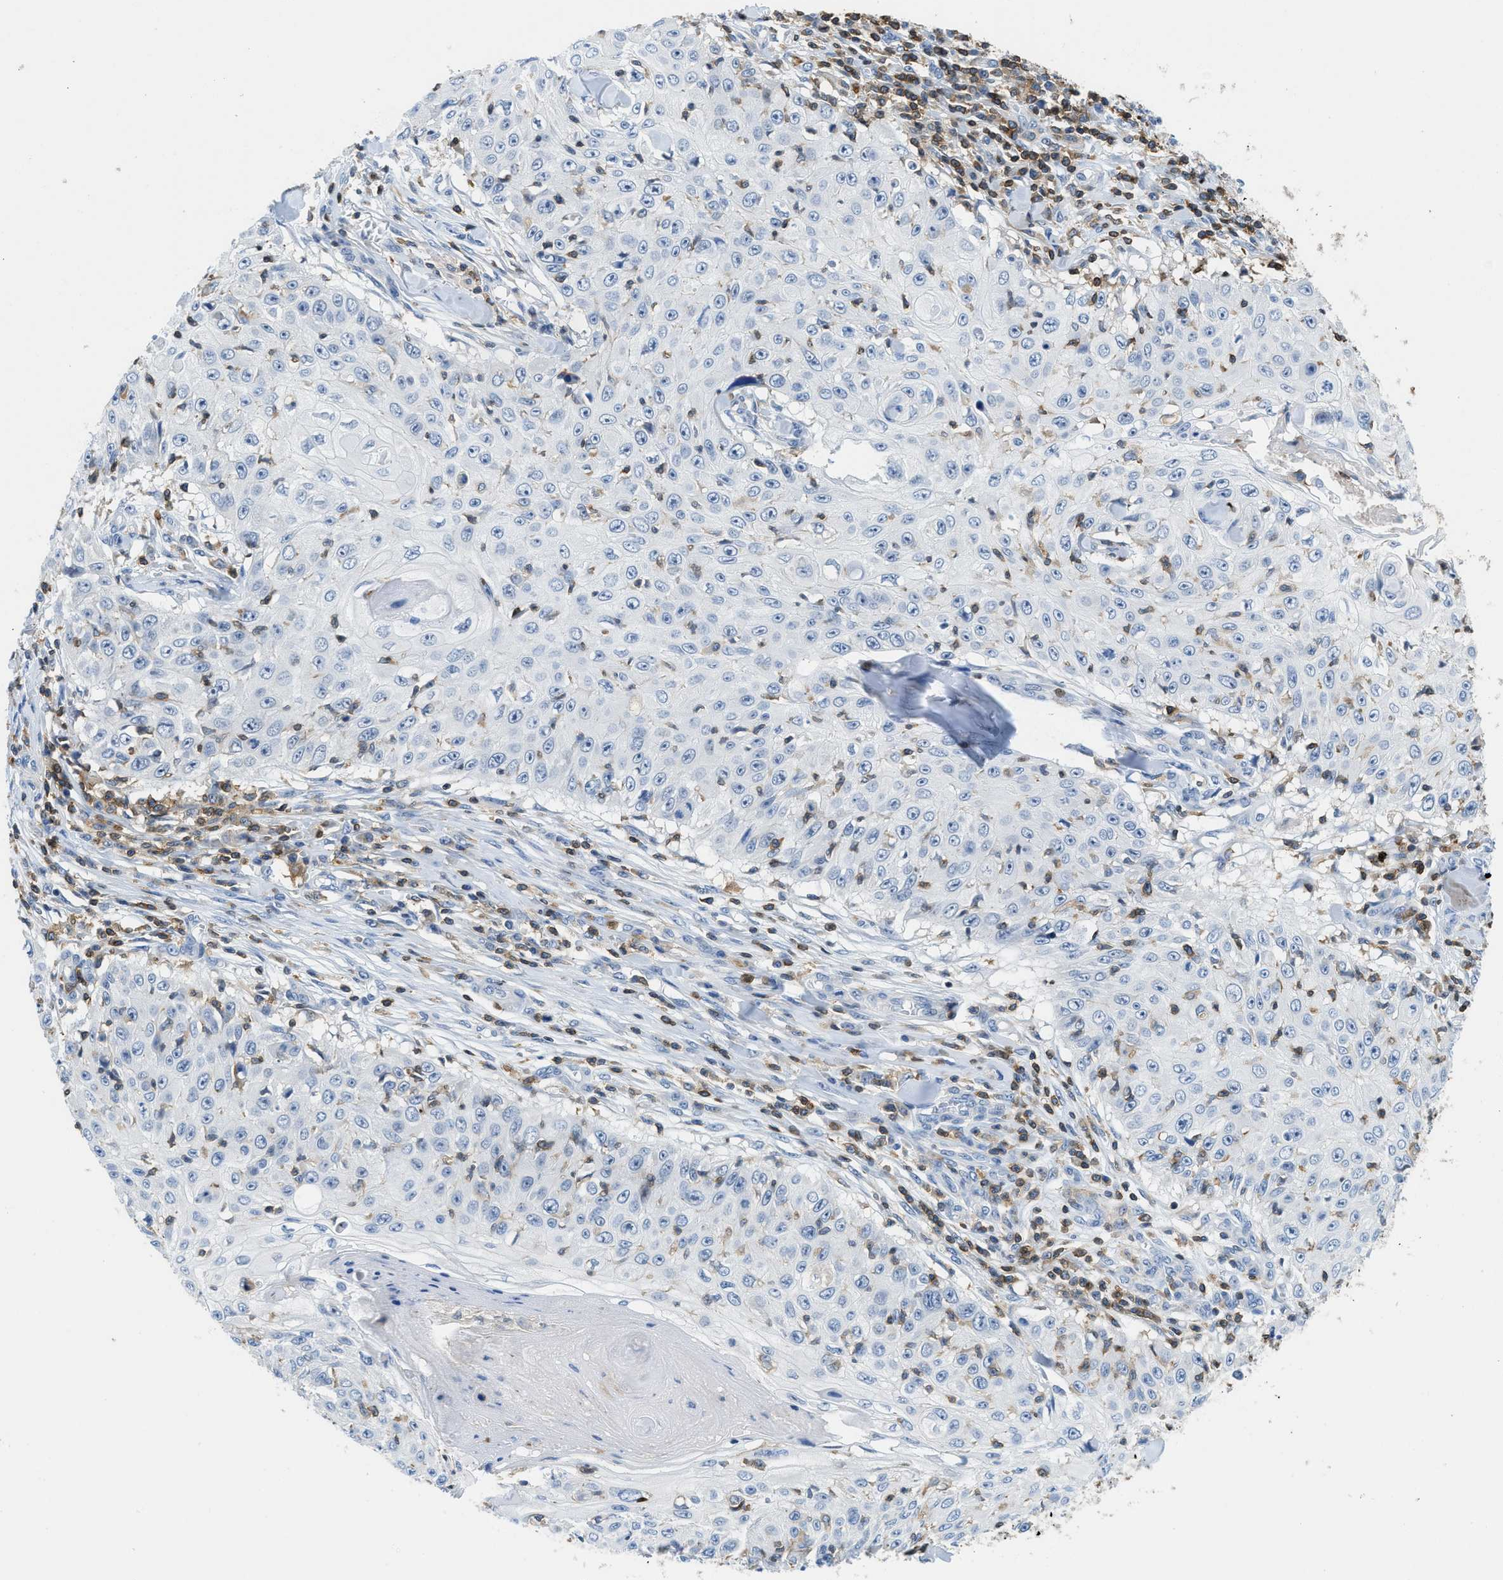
{"staining": {"intensity": "negative", "quantity": "none", "location": "none"}, "tissue": "skin cancer", "cell_type": "Tumor cells", "image_type": "cancer", "snomed": [{"axis": "morphology", "description": "Squamous cell carcinoma, NOS"}, {"axis": "topography", "description": "Skin"}], "caption": "This is an immunohistochemistry (IHC) image of human skin cancer (squamous cell carcinoma). There is no positivity in tumor cells.", "gene": "FAM151A", "patient": {"sex": "male", "age": 86}}